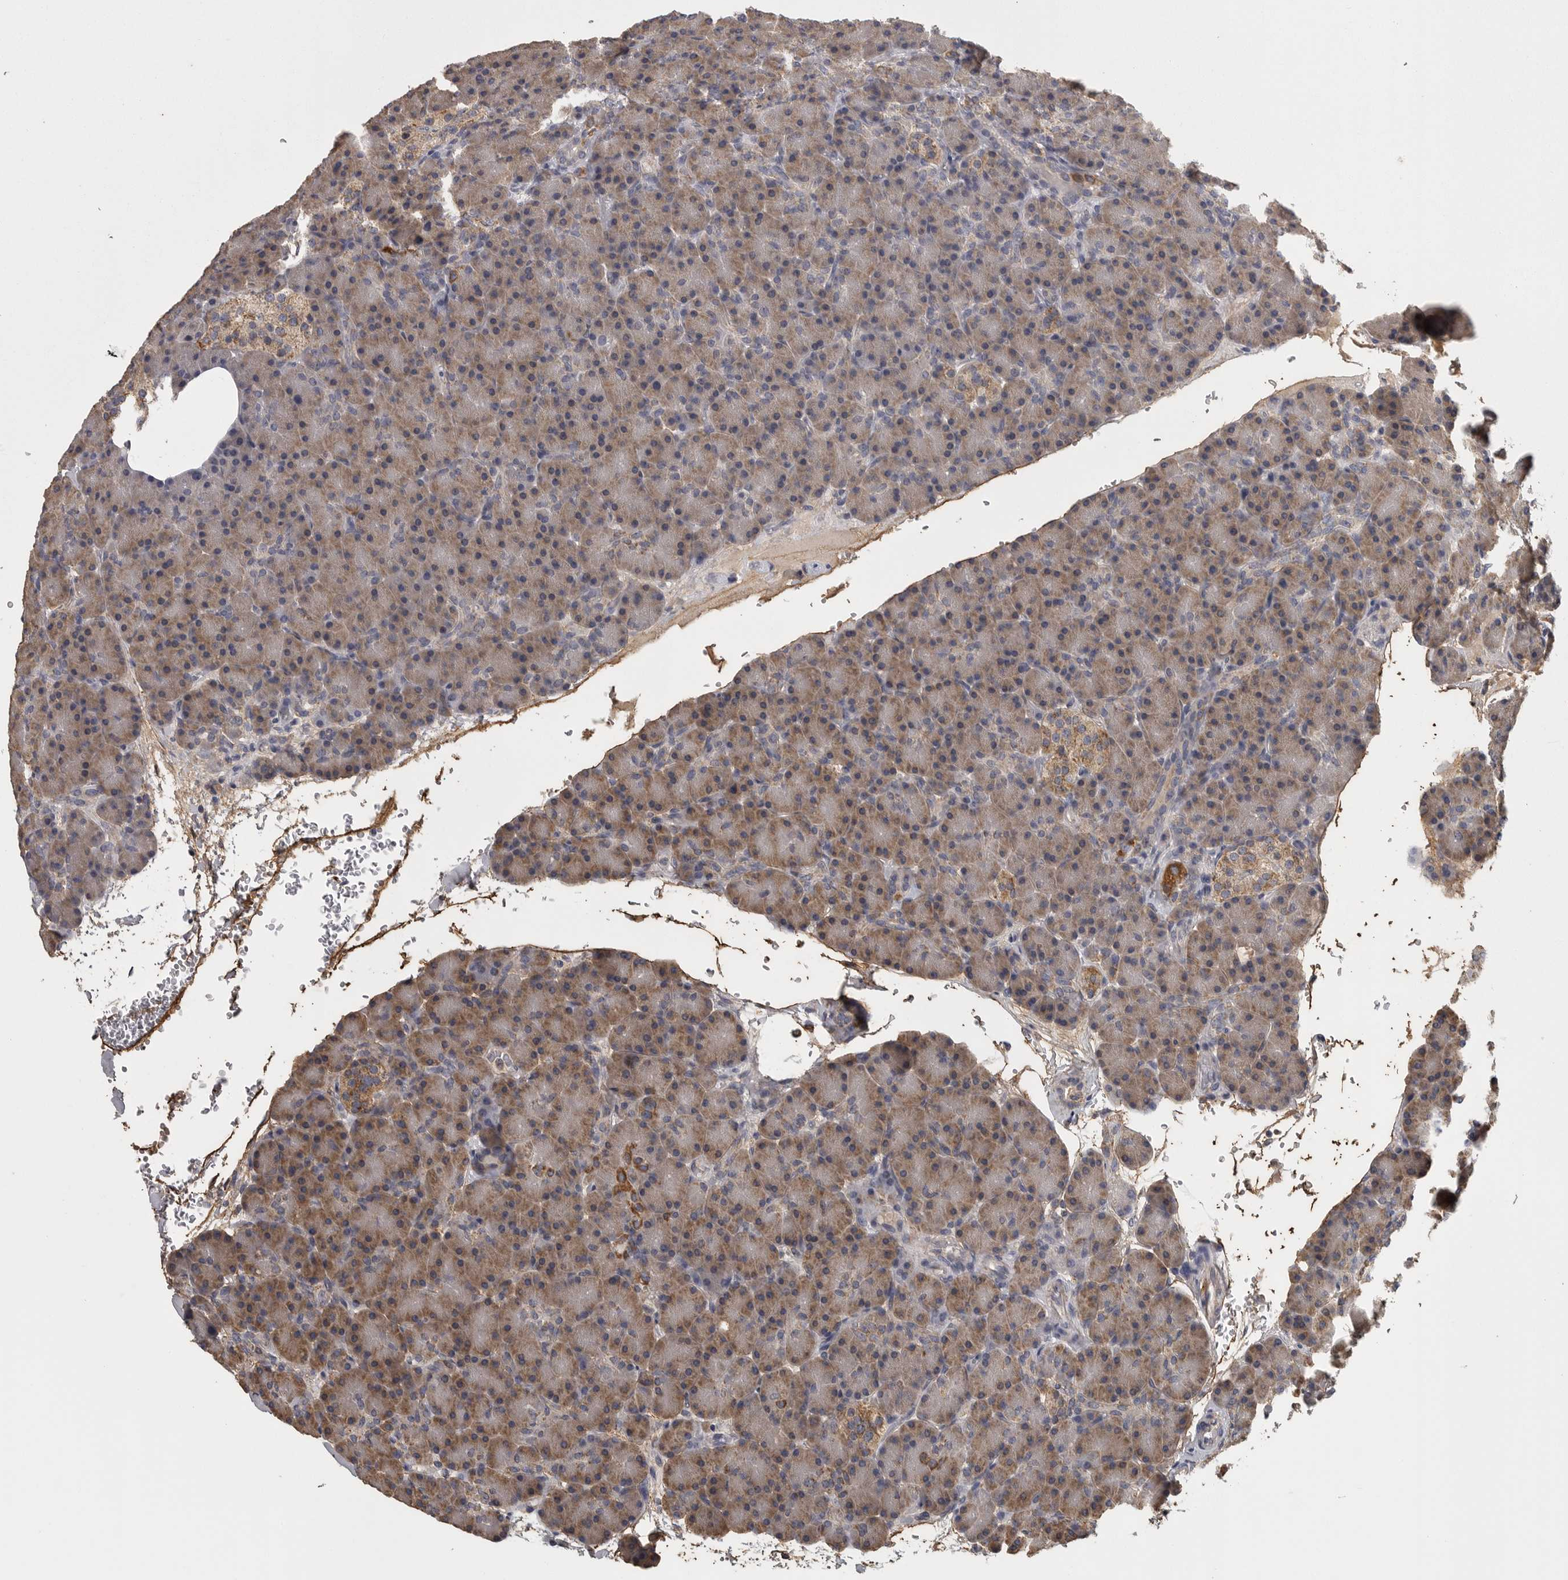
{"staining": {"intensity": "moderate", "quantity": ">75%", "location": "cytoplasmic/membranous"}, "tissue": "pancreas", "cell_type": "Exocrine glandular cells", "image_type": "normal", "snomed": [{"axis": "morphology", "description": "Normal tissue, NOS"}, {"axis": "topography", "description": "Pancreas"}], "caption": "Brown immunohistochemical staining in unremarkable human pancreas demonstrates moderate cytoplasmic/membranous staining in approximately >75% of exocrine glandular cells.", "gene": "FRK", "patient": {"sex": "female", "age": 43}}